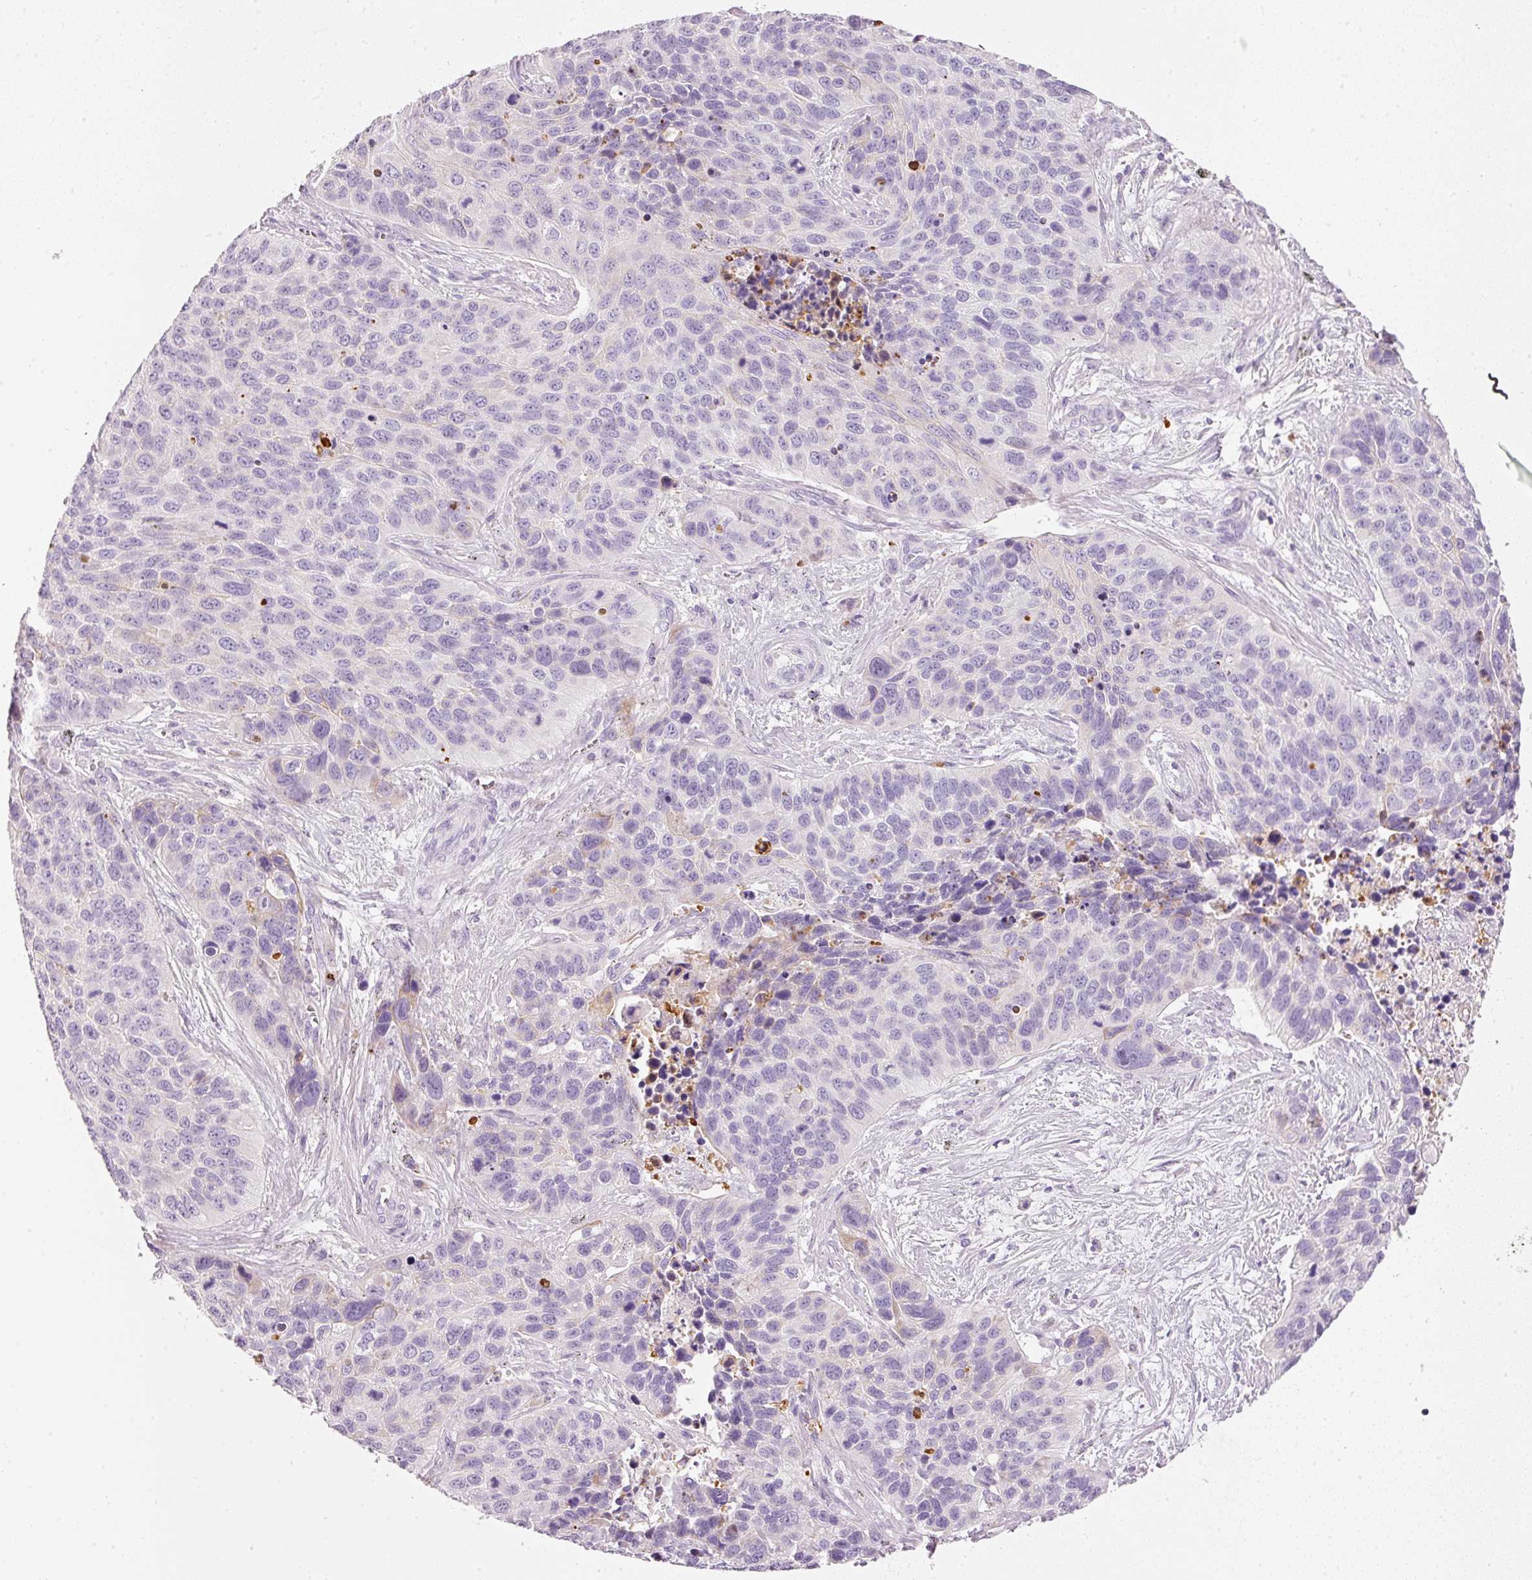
{"staining": {"intensity": "negative", "quantity": "none", "location": "none"}, "tissue": "lung cancer", "cell_type": "Tumor cells", "image_type": "cancer", "snomed": [{"axis": "morphology", "description": "Squamous cell carcinoma, NOS"}, {"axis": "topography", "description": "Lung"}], "caption": "Protein analysis of lung cancer (squamous cell carcinoma) displays no significant positivity in tumor cells.", "gene": "PDXDC1", "patient": {"sex": "male", "age": 62}}